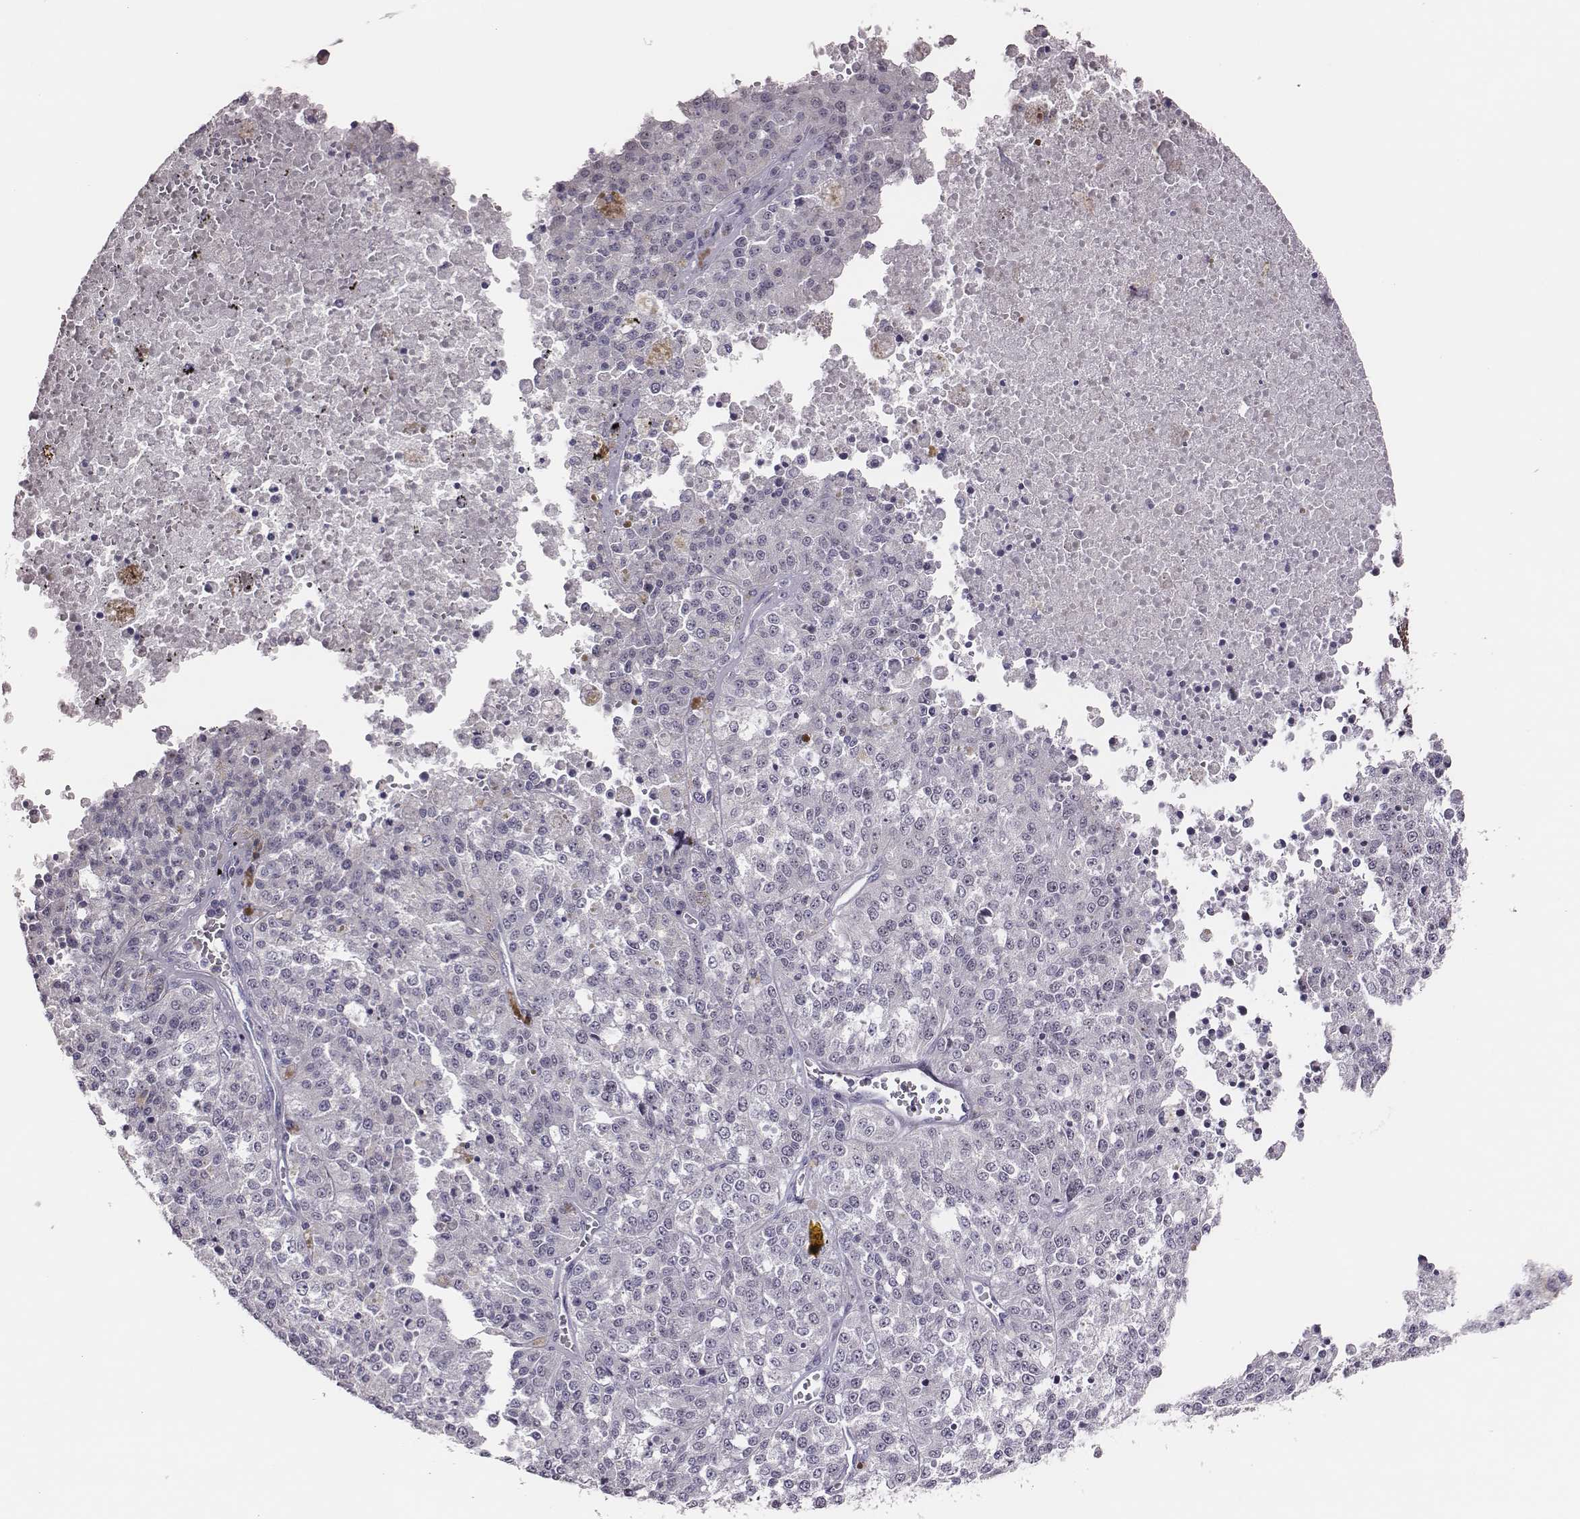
{"staining": {"intensity": "negative", "quantity": "none", "location": "none"}, "tissue": "melanoma", "cell_type": "Tumor cells", "image_type": "cancer", "snomed": [{"axis": "morphology", "description": "Malignant melanoma, Metastatic site"}, {"axis": "topography", "description": "Lymph node"}], "caption": "Tumor cells are negative for brown protein staining in malignant melanoma (metastatic site).", "gene": "SCML2", "patient": {"sex": "female", "age": 64}}